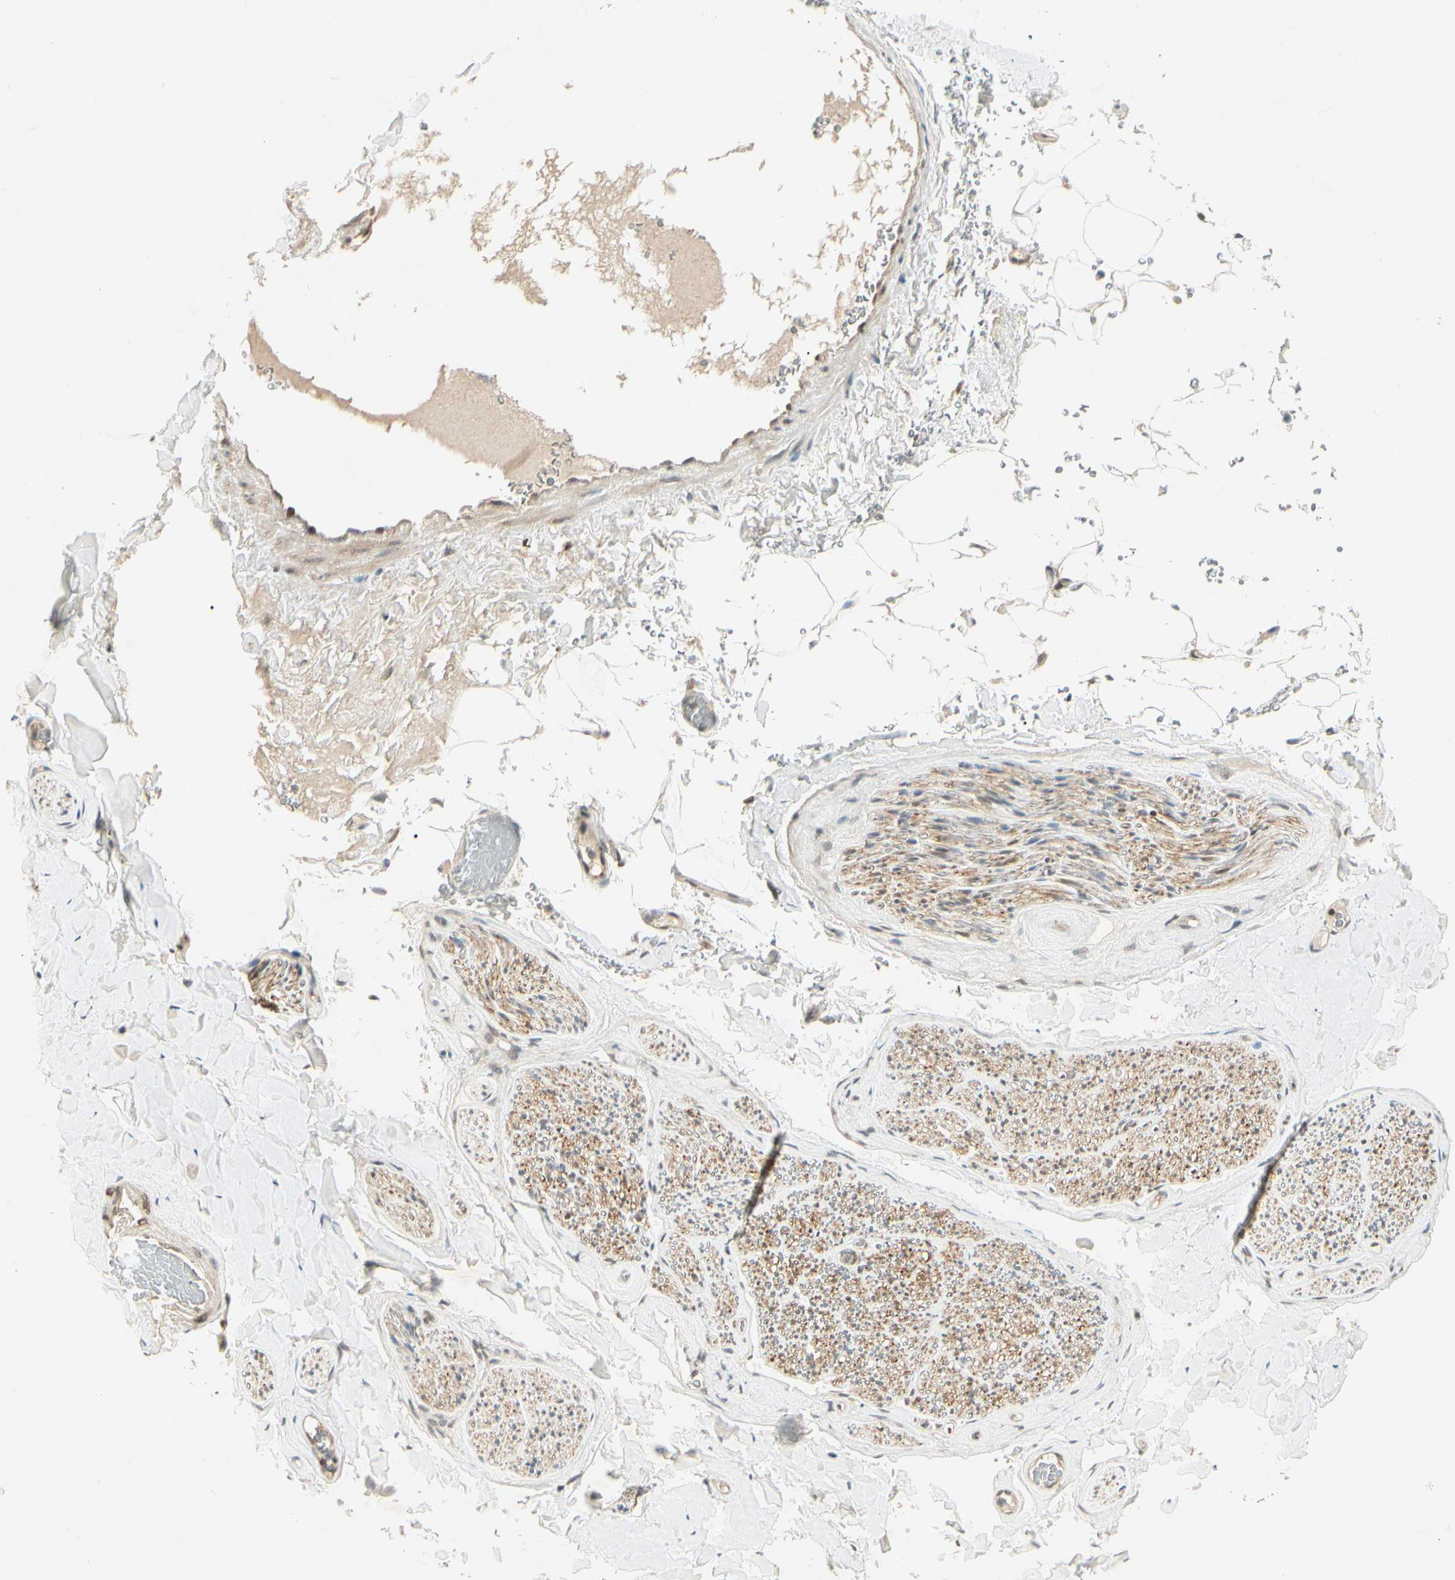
{"staining": {"intensity": "negative", "quantity": "none", "location": "none"}, "tissue": "adipose tissue", "cell_type": "Adipocytes", "image_type": "normal", "snomed": [{"axis": "morphology", "description": "Normal tissue, NOS"}, {"axis": "topography", "description": "Peripheral nerve tissue"}], "caption": "Immunohistochemistry (IHC) micrograph of benign adipose tissue: adipose tissue stained with DAB (3,3'-diaminobenzidine) demonstrates no significant protein positivity in adipocytes.", "gene": "ZSCAN12", "patient": {"sex": "male", "age": 70}}